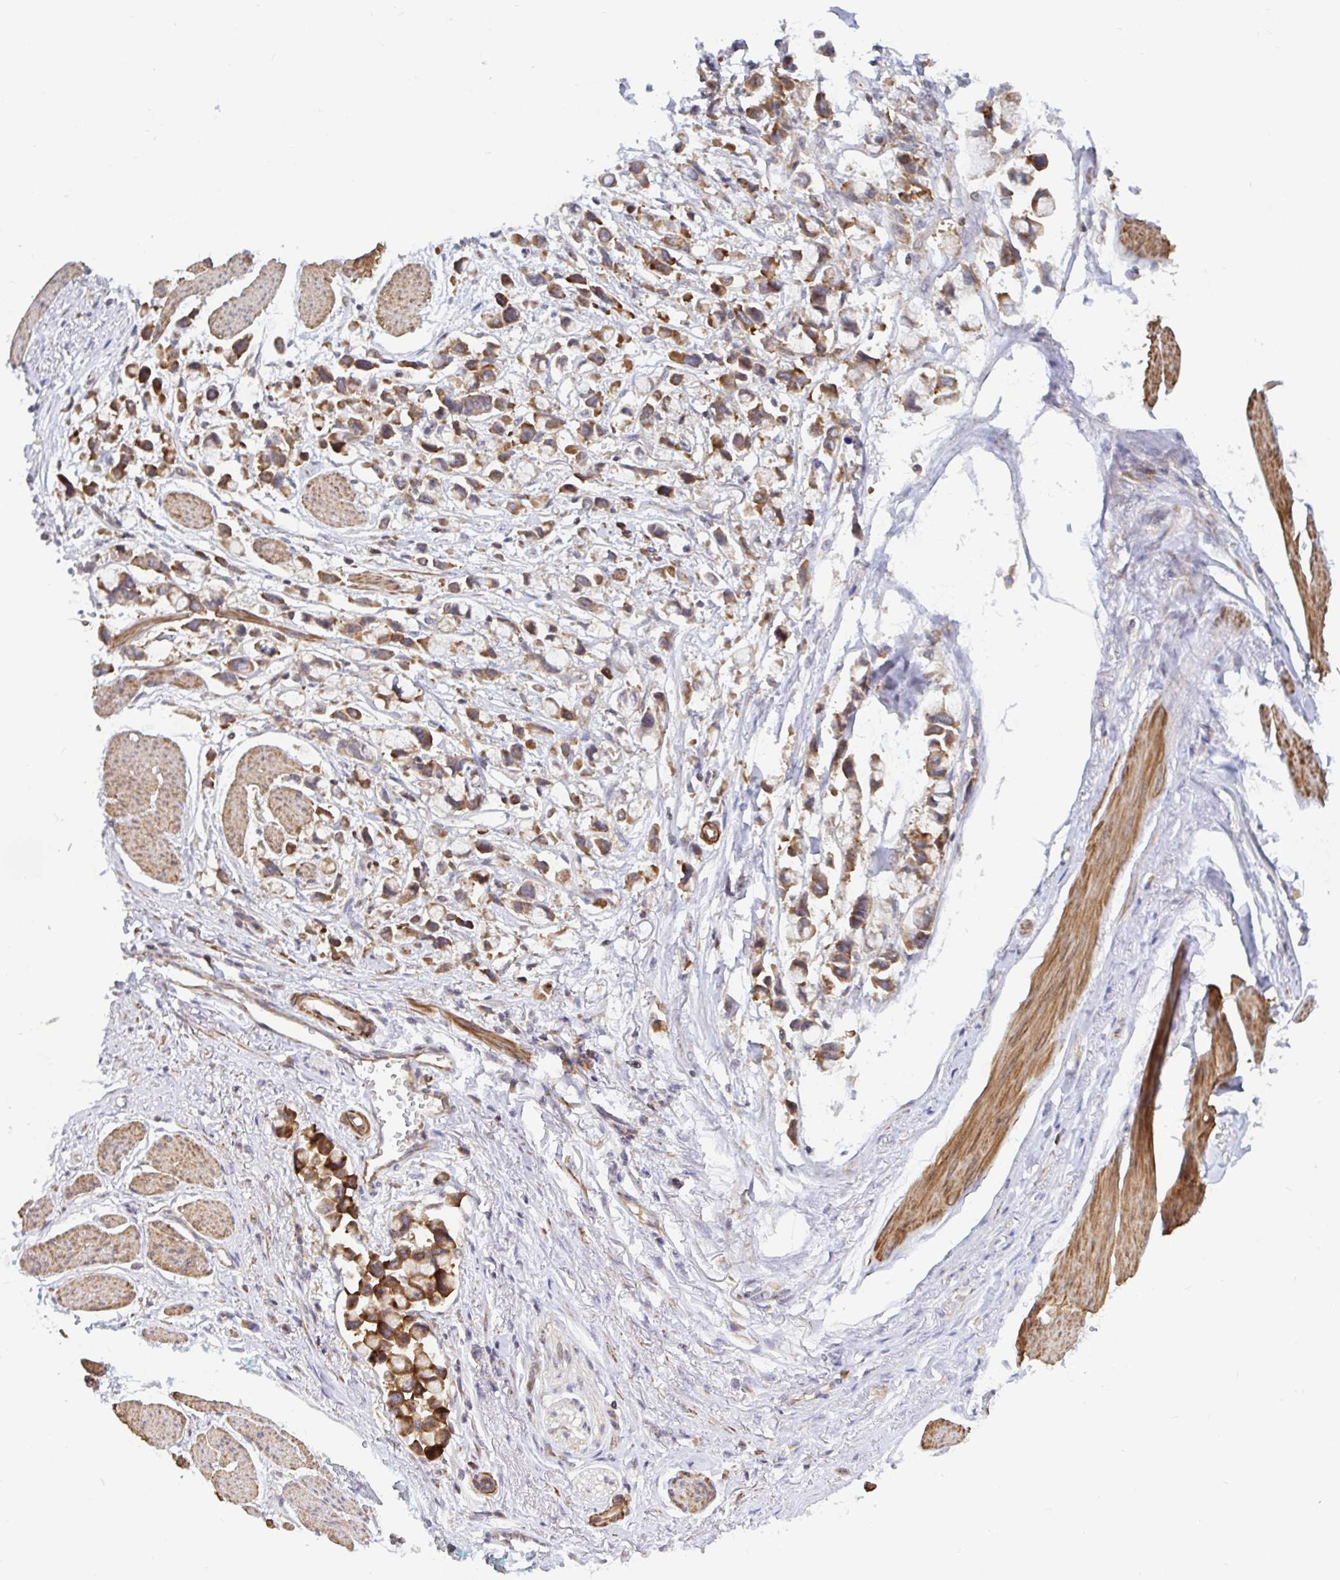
{"staining": {"intensity": "strong", "quantity": ">75%", "location": "cytoplasmic/membranous"}, "tissue": "stomach cancer", "cell_type": "Tumor cells", "image_type": "cancer", "snomed": [{"axis": "morphology", "description": "Adenocarcinoma, NOS"}, {"axis": "topography", "description": "Stomach"}], "caption": "Protein staining of stomach cancer tissue reveals strong cytoplasmic/membranous staining in about >75% of tumor cells.", "gene": "LARP1", "patient": {"sex": "female", "age": 81}}